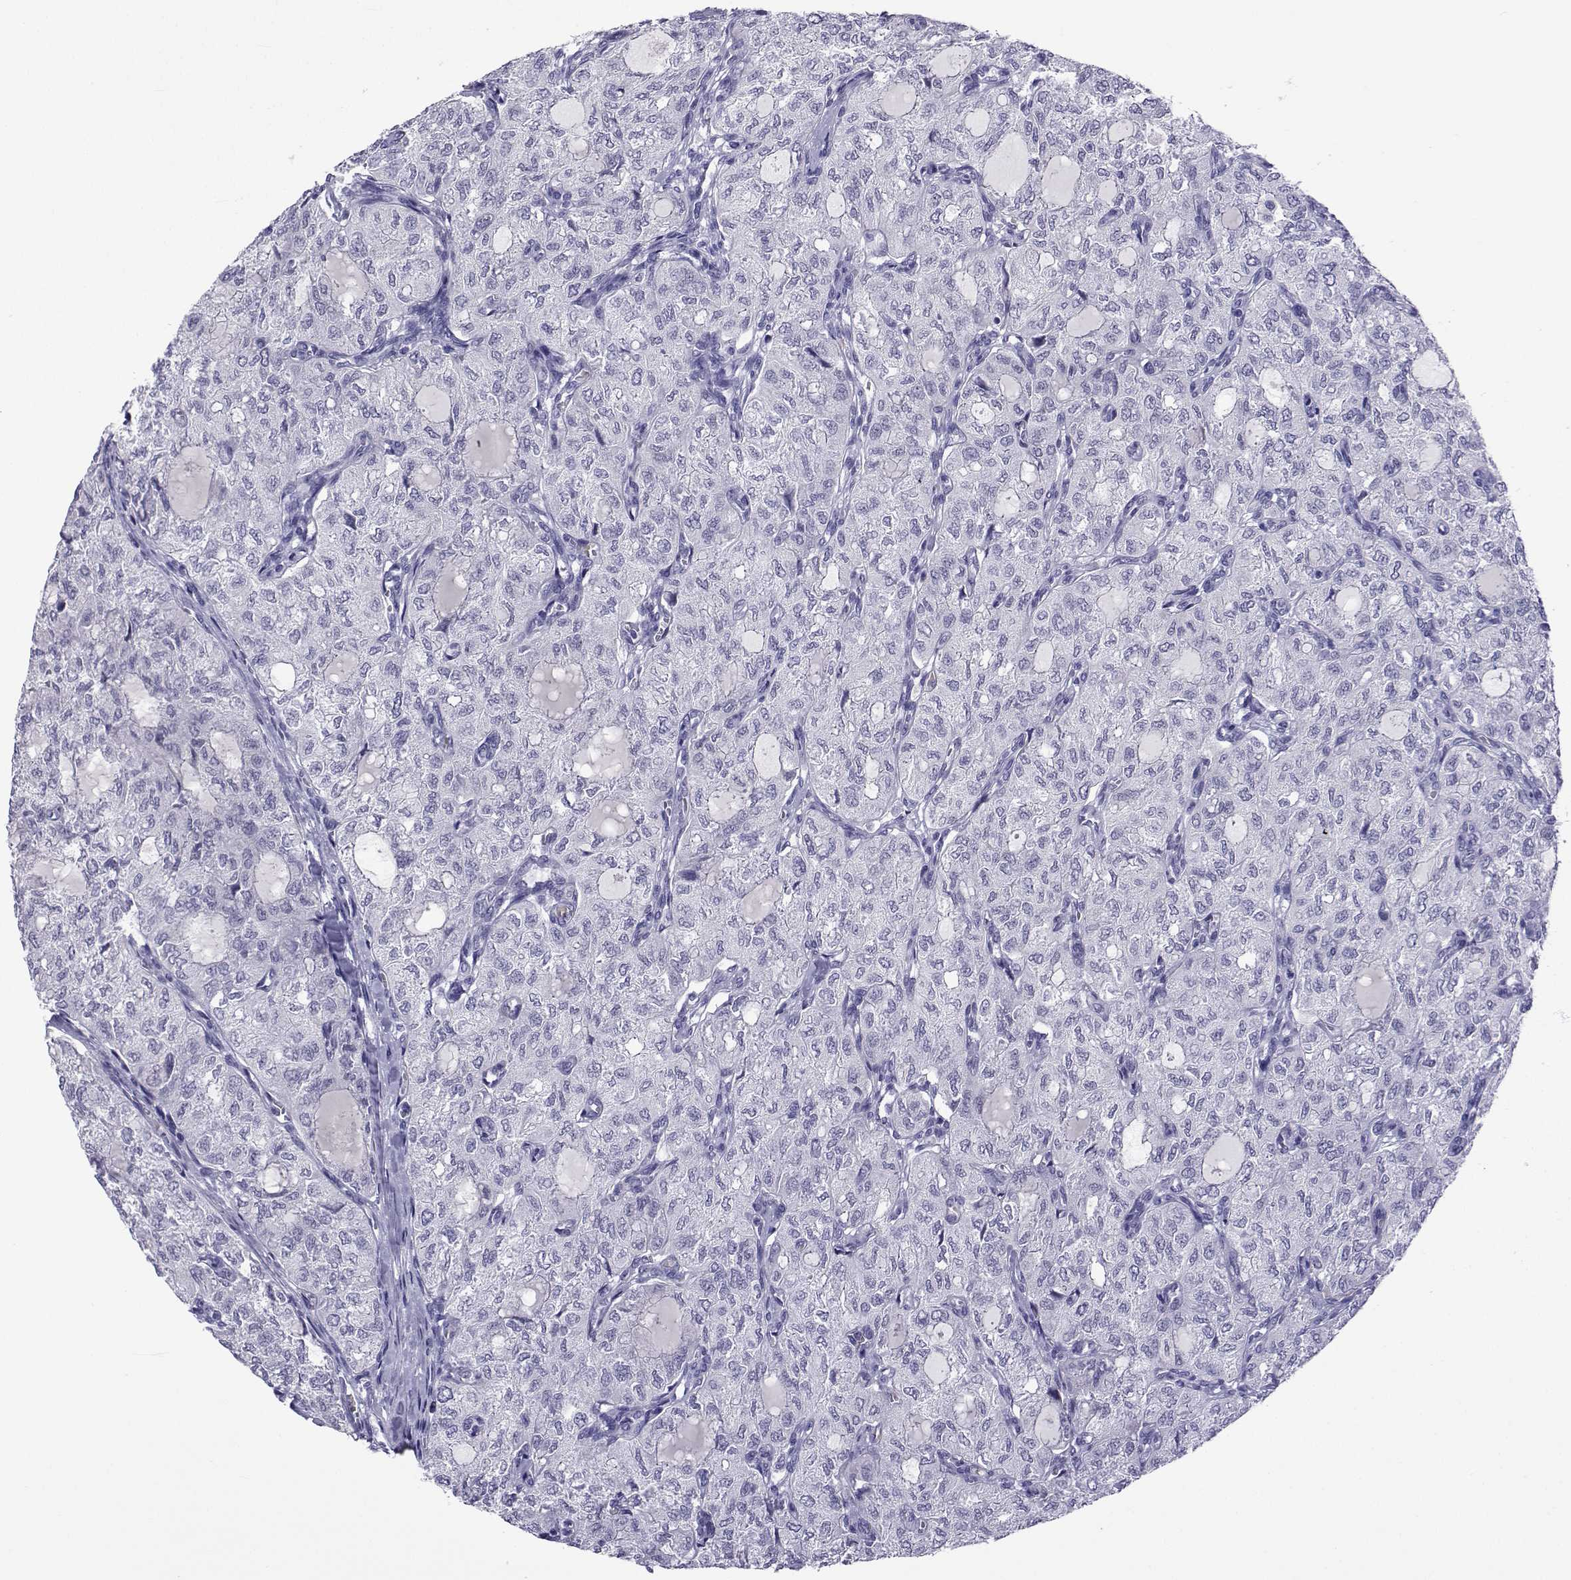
{"staining": {"intensity": "negative", "quantity": "none", "location": "none"}, "tissue": "thyroid cancer", "cell_type": "Tumor cells", "image_type": "cancer", "snomed": [{"axis": "morphology", "description": "Follicular adenoma carcinoma, NOS"}, {"axis": "topography", "description": "Thyroid gland"}], "caption": "The micrograph displays no significant staining in tumor cells of thyroid cancer. The staining was performed using DAB (3,3'-diaminobenzidine) to visualize the protein expression in brown, while the nuclei were stained in blue with hematoxylin (Magnification: 20x).", "gene": "ACTL7A", "patient": {"sex": "male", "age": 75}}